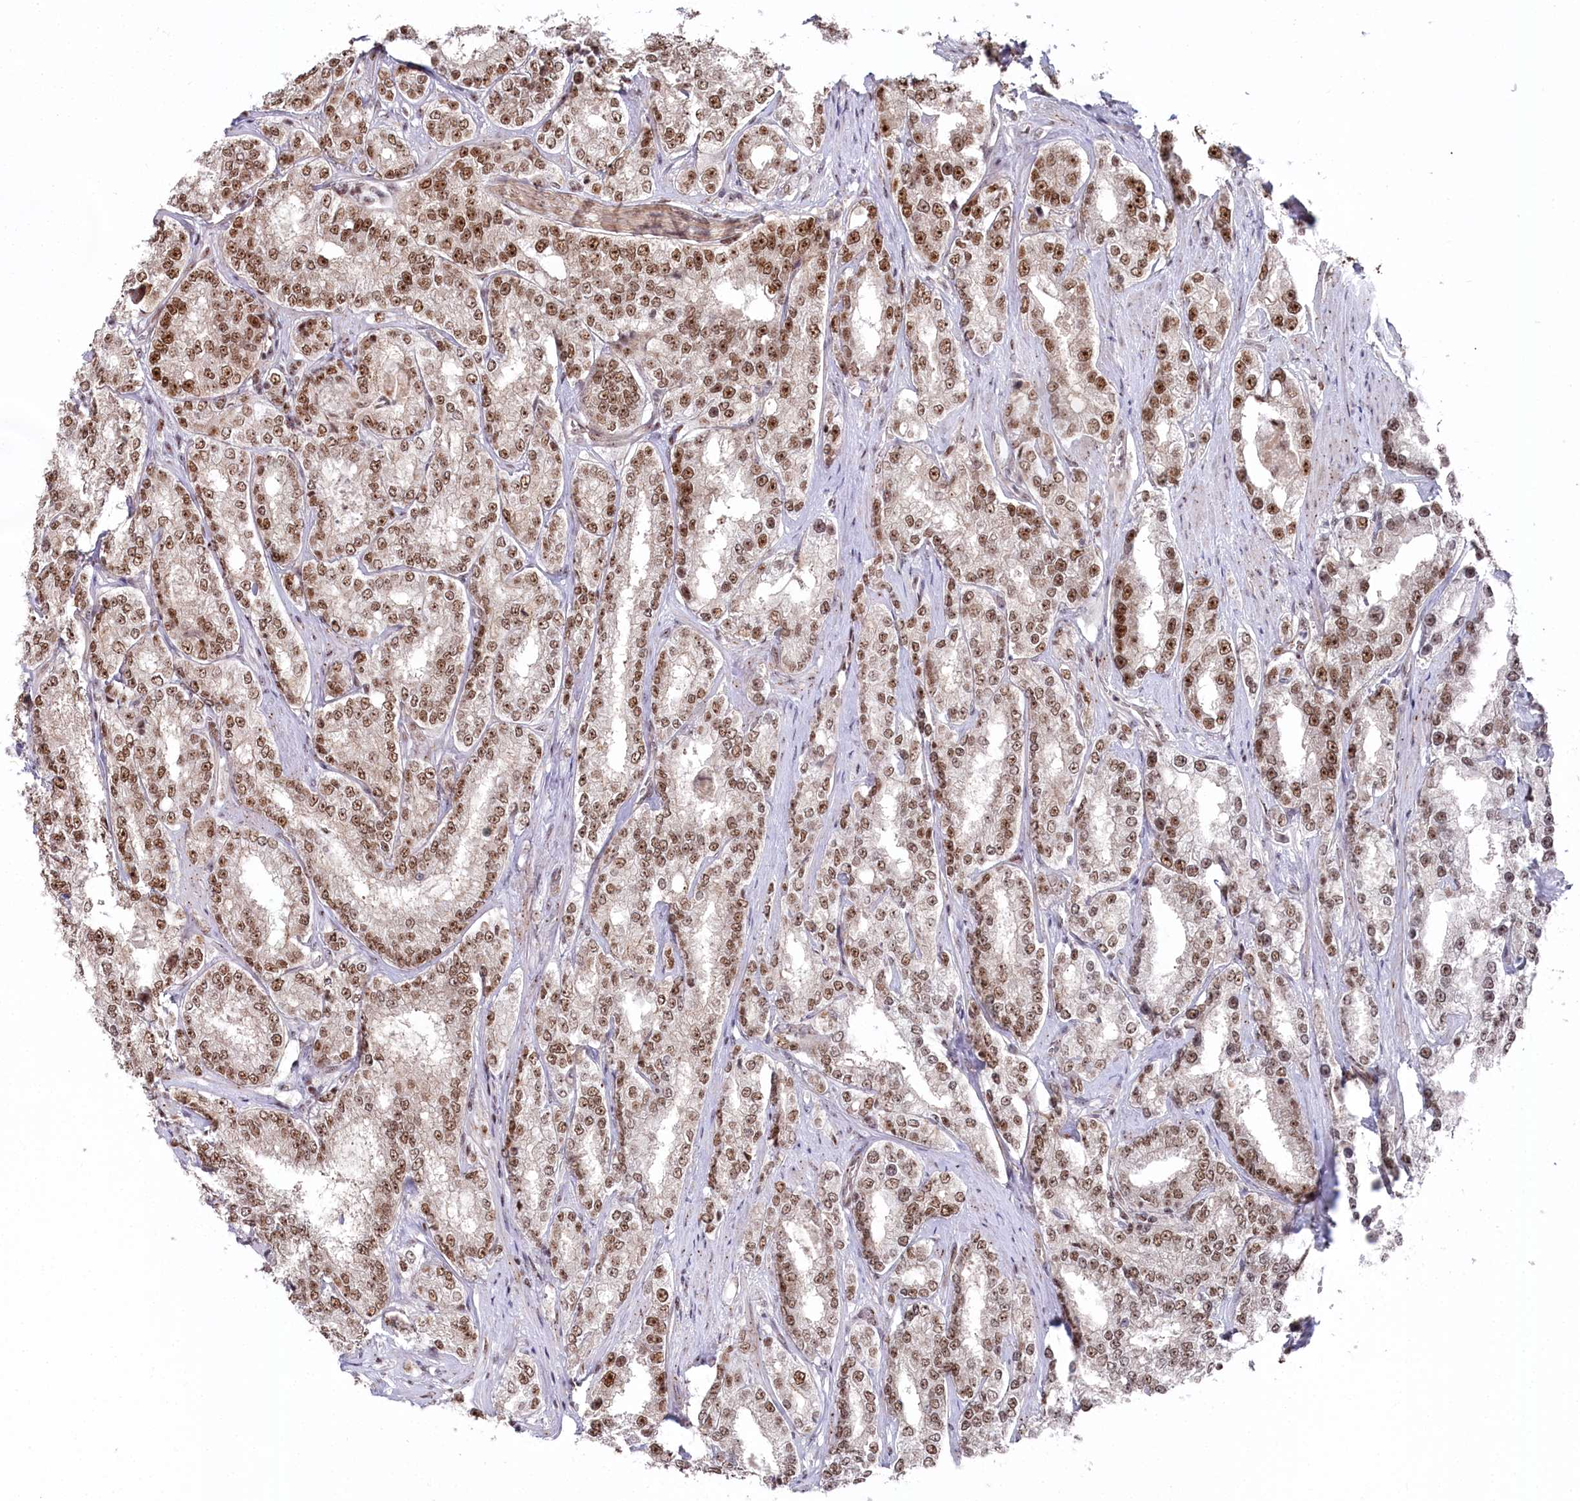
{"staining": {"intensity": "moderate", "quantity": ">75%", "location": "nuclear"}, "tissue": "prostate cancer", "cell_type": "Tumor cells", "image_type": "cancer", "snomed": [{"axis": "morphology", "description": "Normal tissue, NOS"}, {"axis": "morphology", "description": "Adenocarcinoma, High grade"}, {"axis": "topography", "description": "Prostate"}], "caption": "Tumor cells demonstrate moderate nuclear staining in about >75% of cells in prostate cancer (high-grade adenocarcinoma).", "gene": "POLR2H", "patient": {"sex": "male", "age": 83}}